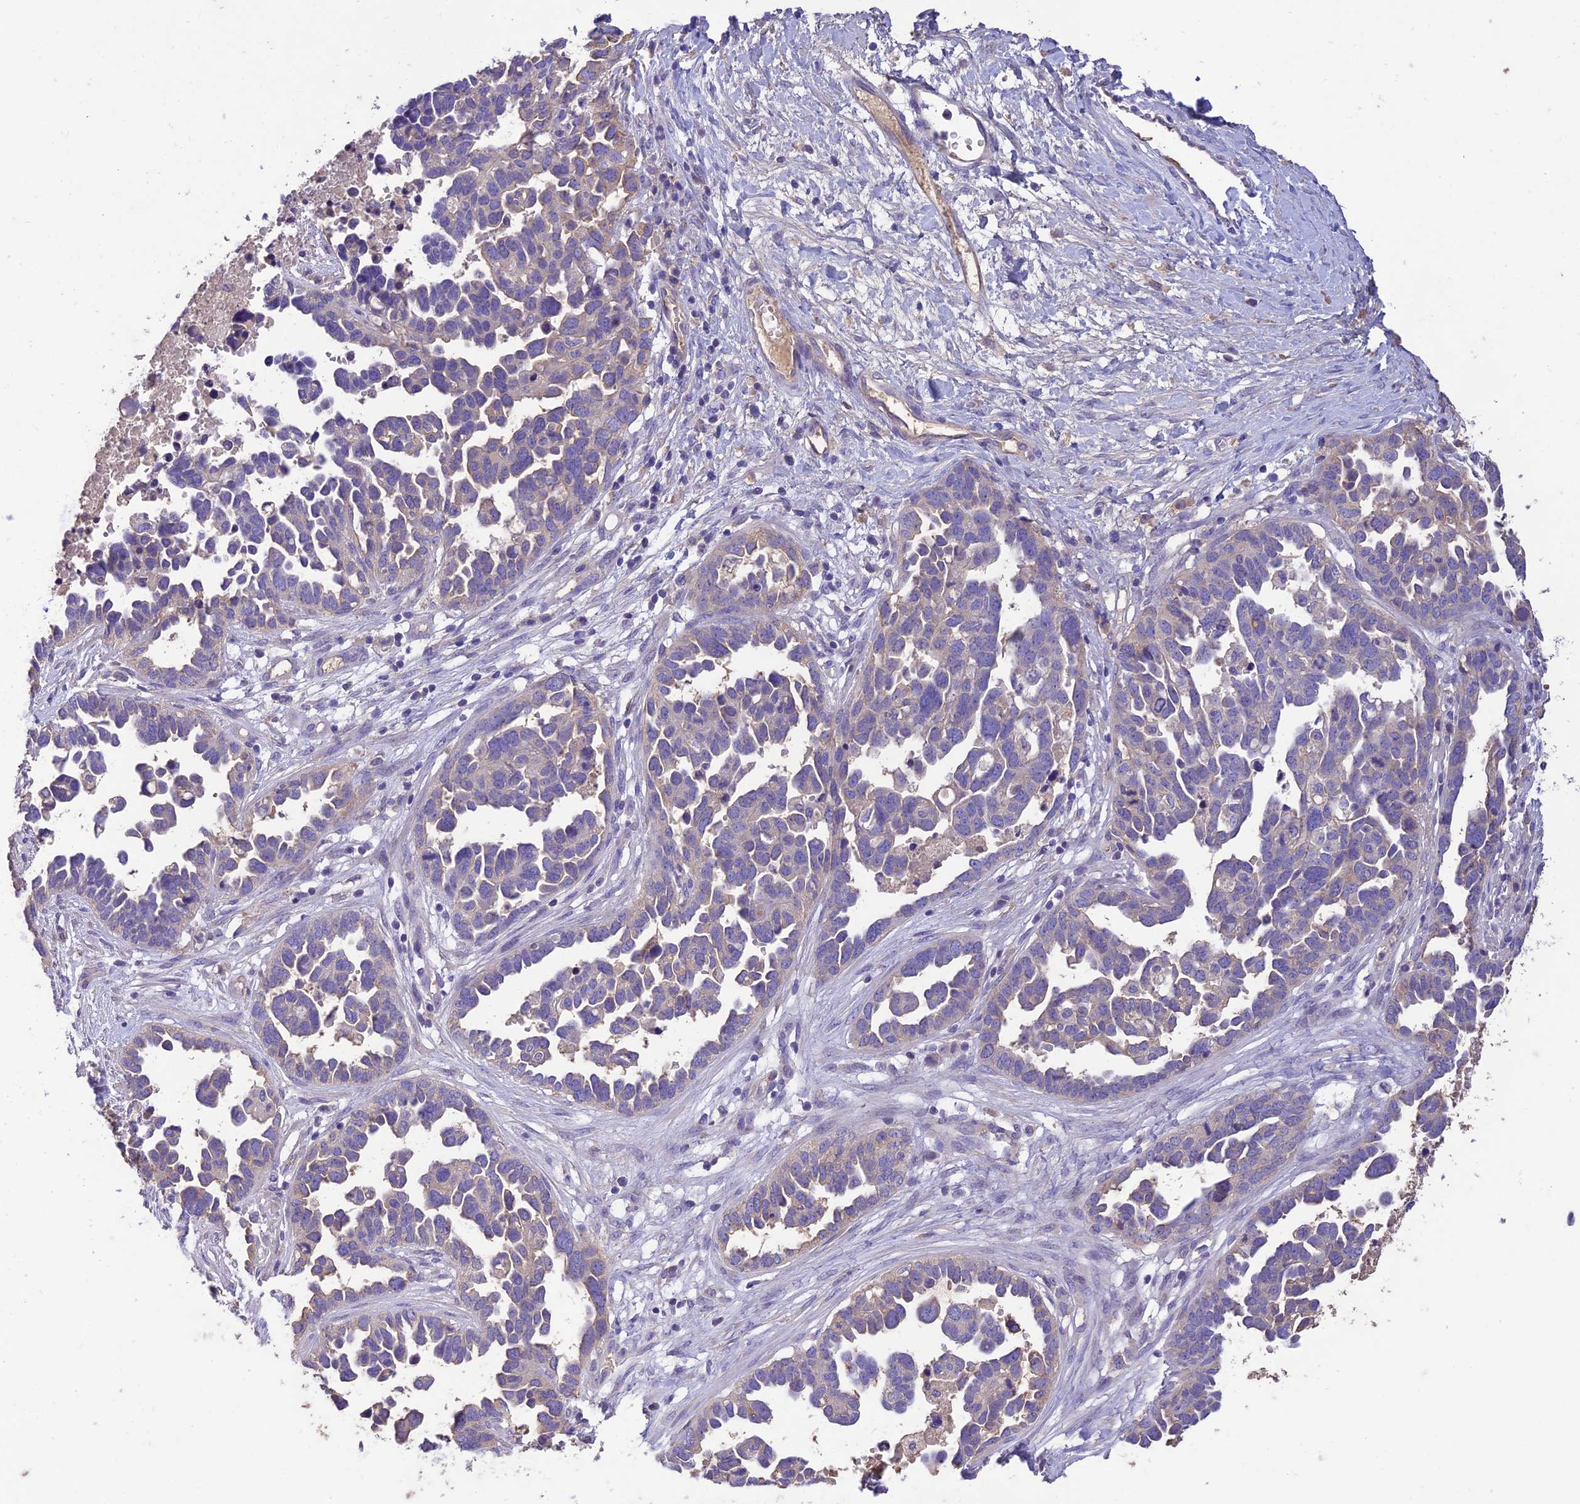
{"staining": {"intensity": "weak", "quantity": "<25%", "location": "cytoplasmic/membranous"}, "tissue": "ovarian cancer", "cell_type": "Tumor cells", "image_type": "cancer", "snomed": [{"axis": "morphology", "description": "Cystadenocarcinoma, serous, NOS"}, {"axis": "topography", "description": "Ovary"}], "caption": "IHC micrograph of neoplastic tissue: serous cystadenocarcinoma (ovarian) stained with DAB exhibits no significant protein positivity in tumor cells. The staining is performed using DAB (3,3'-diaminobenzidine) brown chromogen with nuclei counter-stained in using hematoxylin.", "gene": "SFT2D2", "patient": {"sex": "female", "age": 54}}